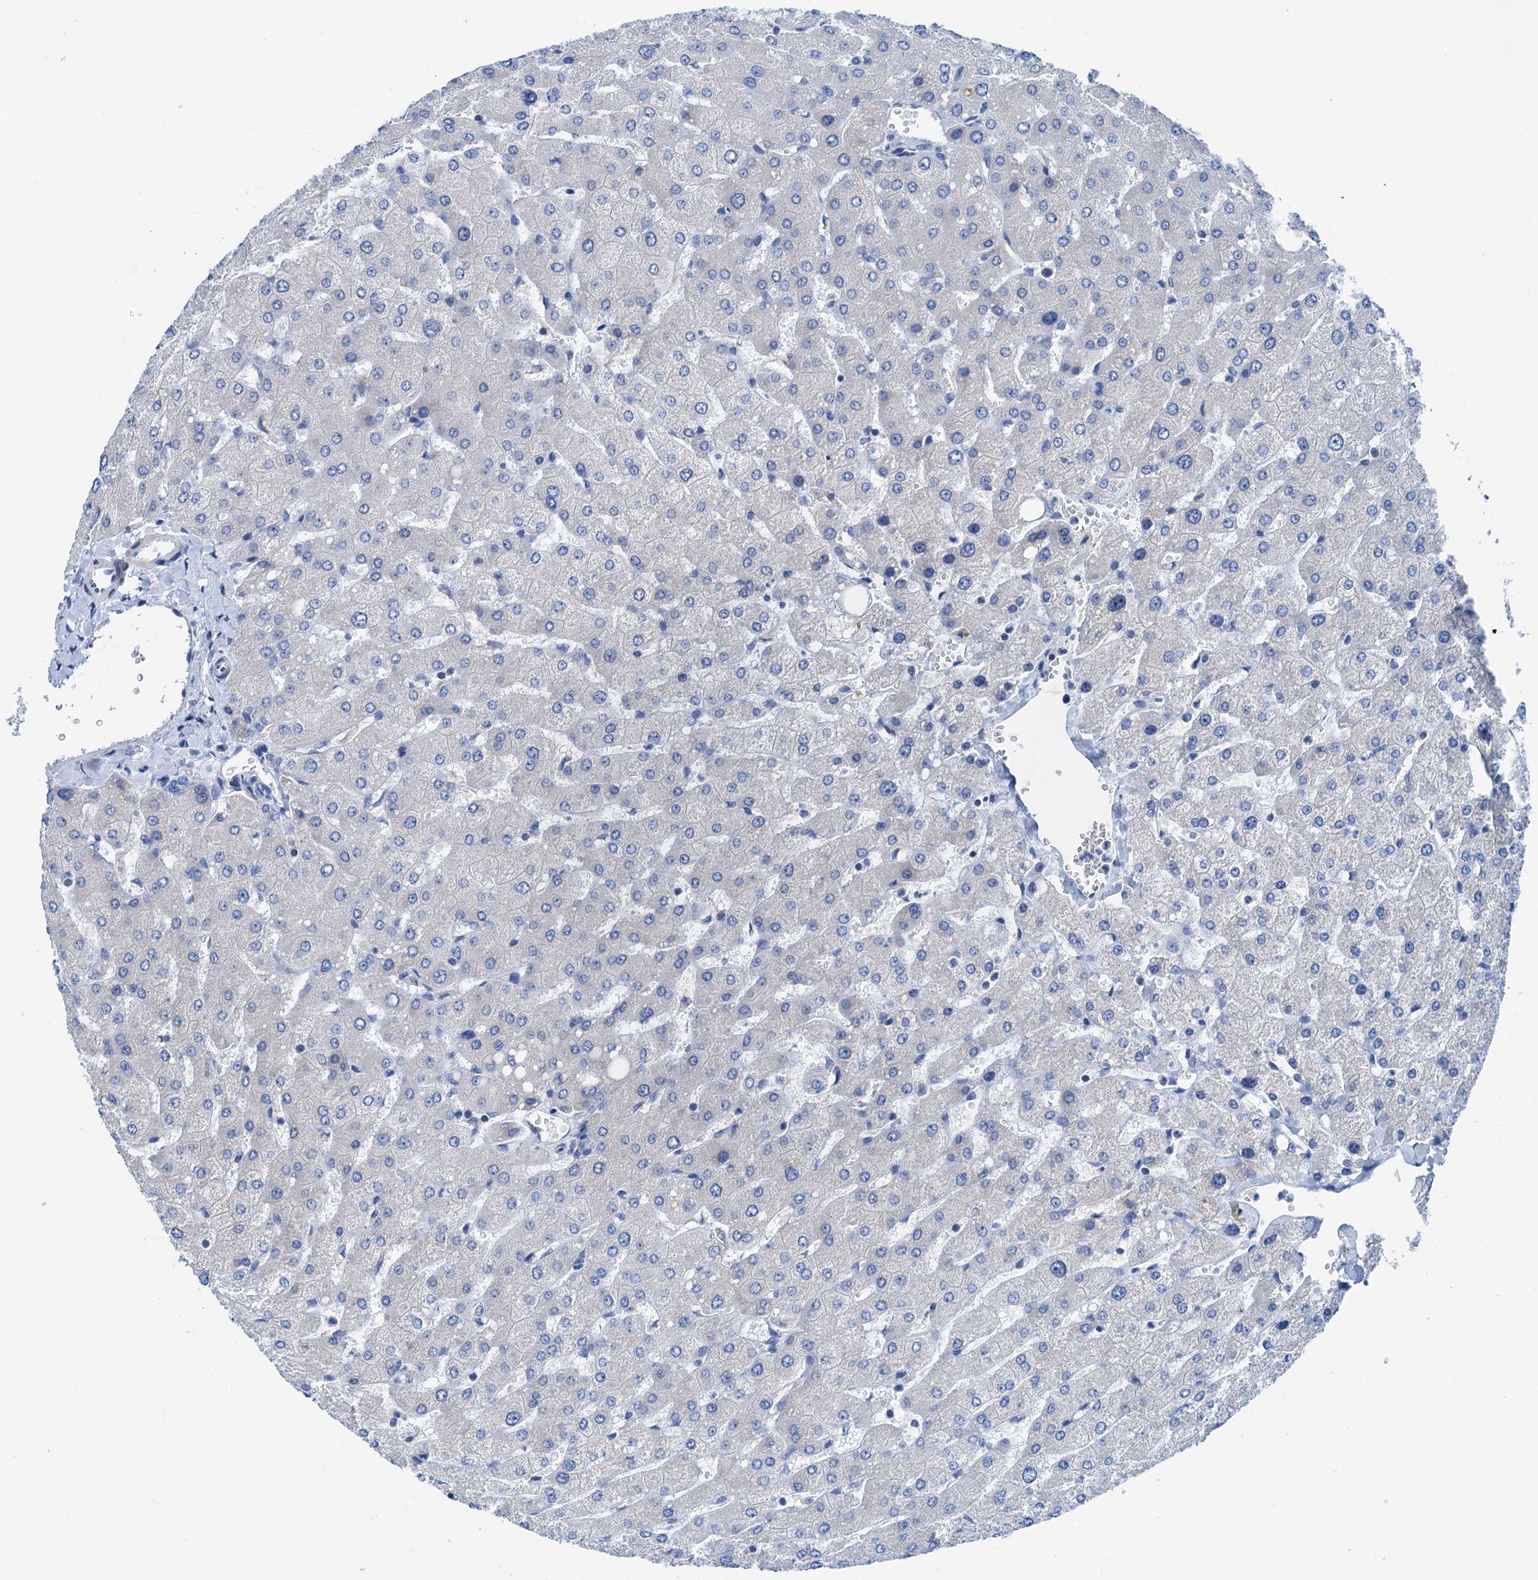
{"staining": {"intensity": "negative", "quantity": "none", "location": "none"}, "tissue": "liver", "cell_type": "Cholangiocytes", "image_type": "normal", "snomed": [{"axis": "morphology", "description": "Normal tissue, NOS"}, {"axis": "topography", "description": "Liver"}], "caption": "High magnification brightfield microscopy of unremarkable liver stained with DAB (3,3'-diaminobenzidine) (brown) and counterstained with hematoxylin (blue): cholangiocytes show no significant staining. (Stains: DAB IHC with hematoxylin counter stain, Microscopy: brightfield microscopy at high magnification).", "gene": "KNDC1", "patient": {"sex": "male", "age": 55}}